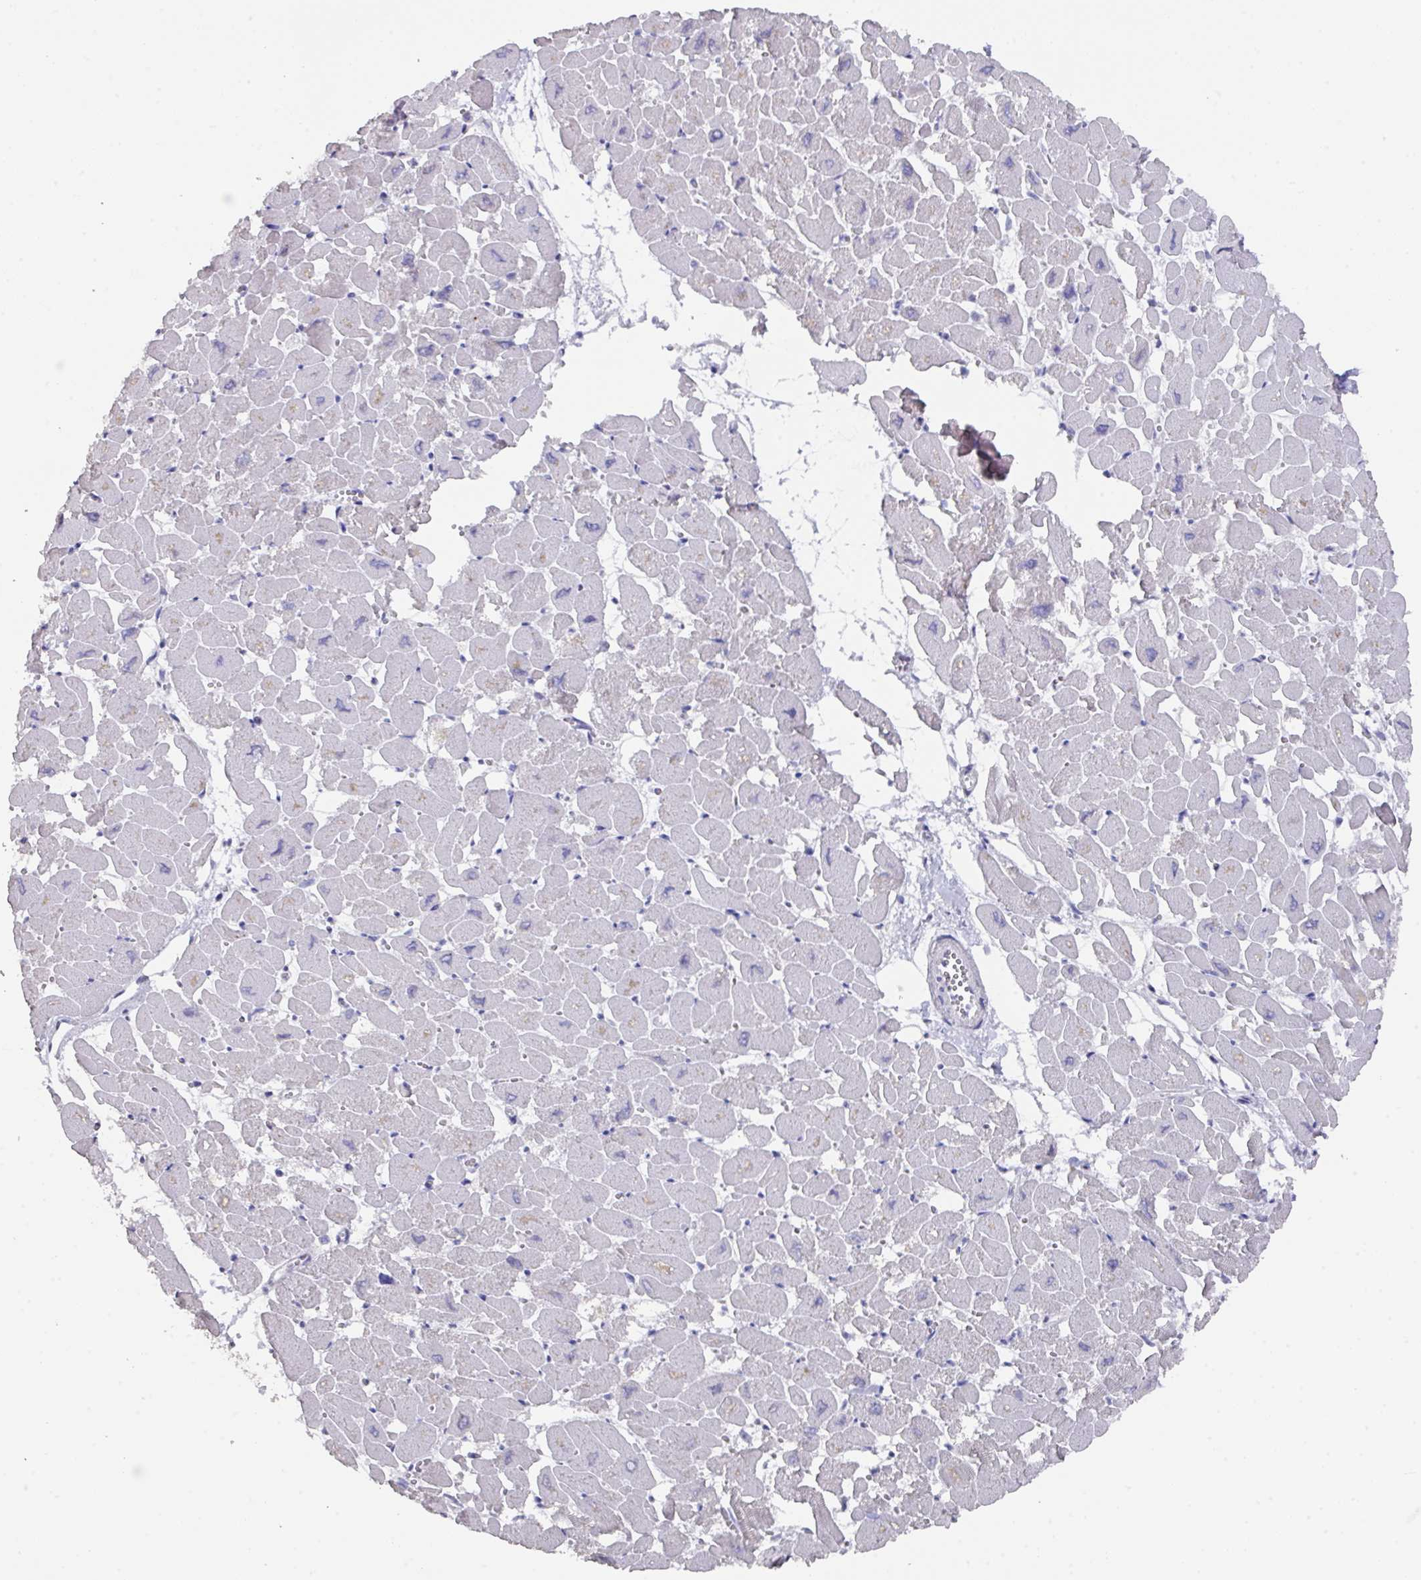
{"staining": {"intensity": "negative", "quantity": "none", "location": "none"}, "tissue": "heart muscle", "cell_type": "Cardiomyocytes", "image_type": "normal", "snomed": [{"axis": "morphology", "description": "Normal tissue, NOS"}, {"axis": "topography", "description": "Heart"}], "caption": "Immunohistochemistry histopathology image of normal human heart muscle stained for a protein (brown), which displays no positivity in cardiomyocytes. (IHC, brightfield microscopy, high magnification).", "gene": "DAZ1", "patient": {"sex": "male", "age": 54}}